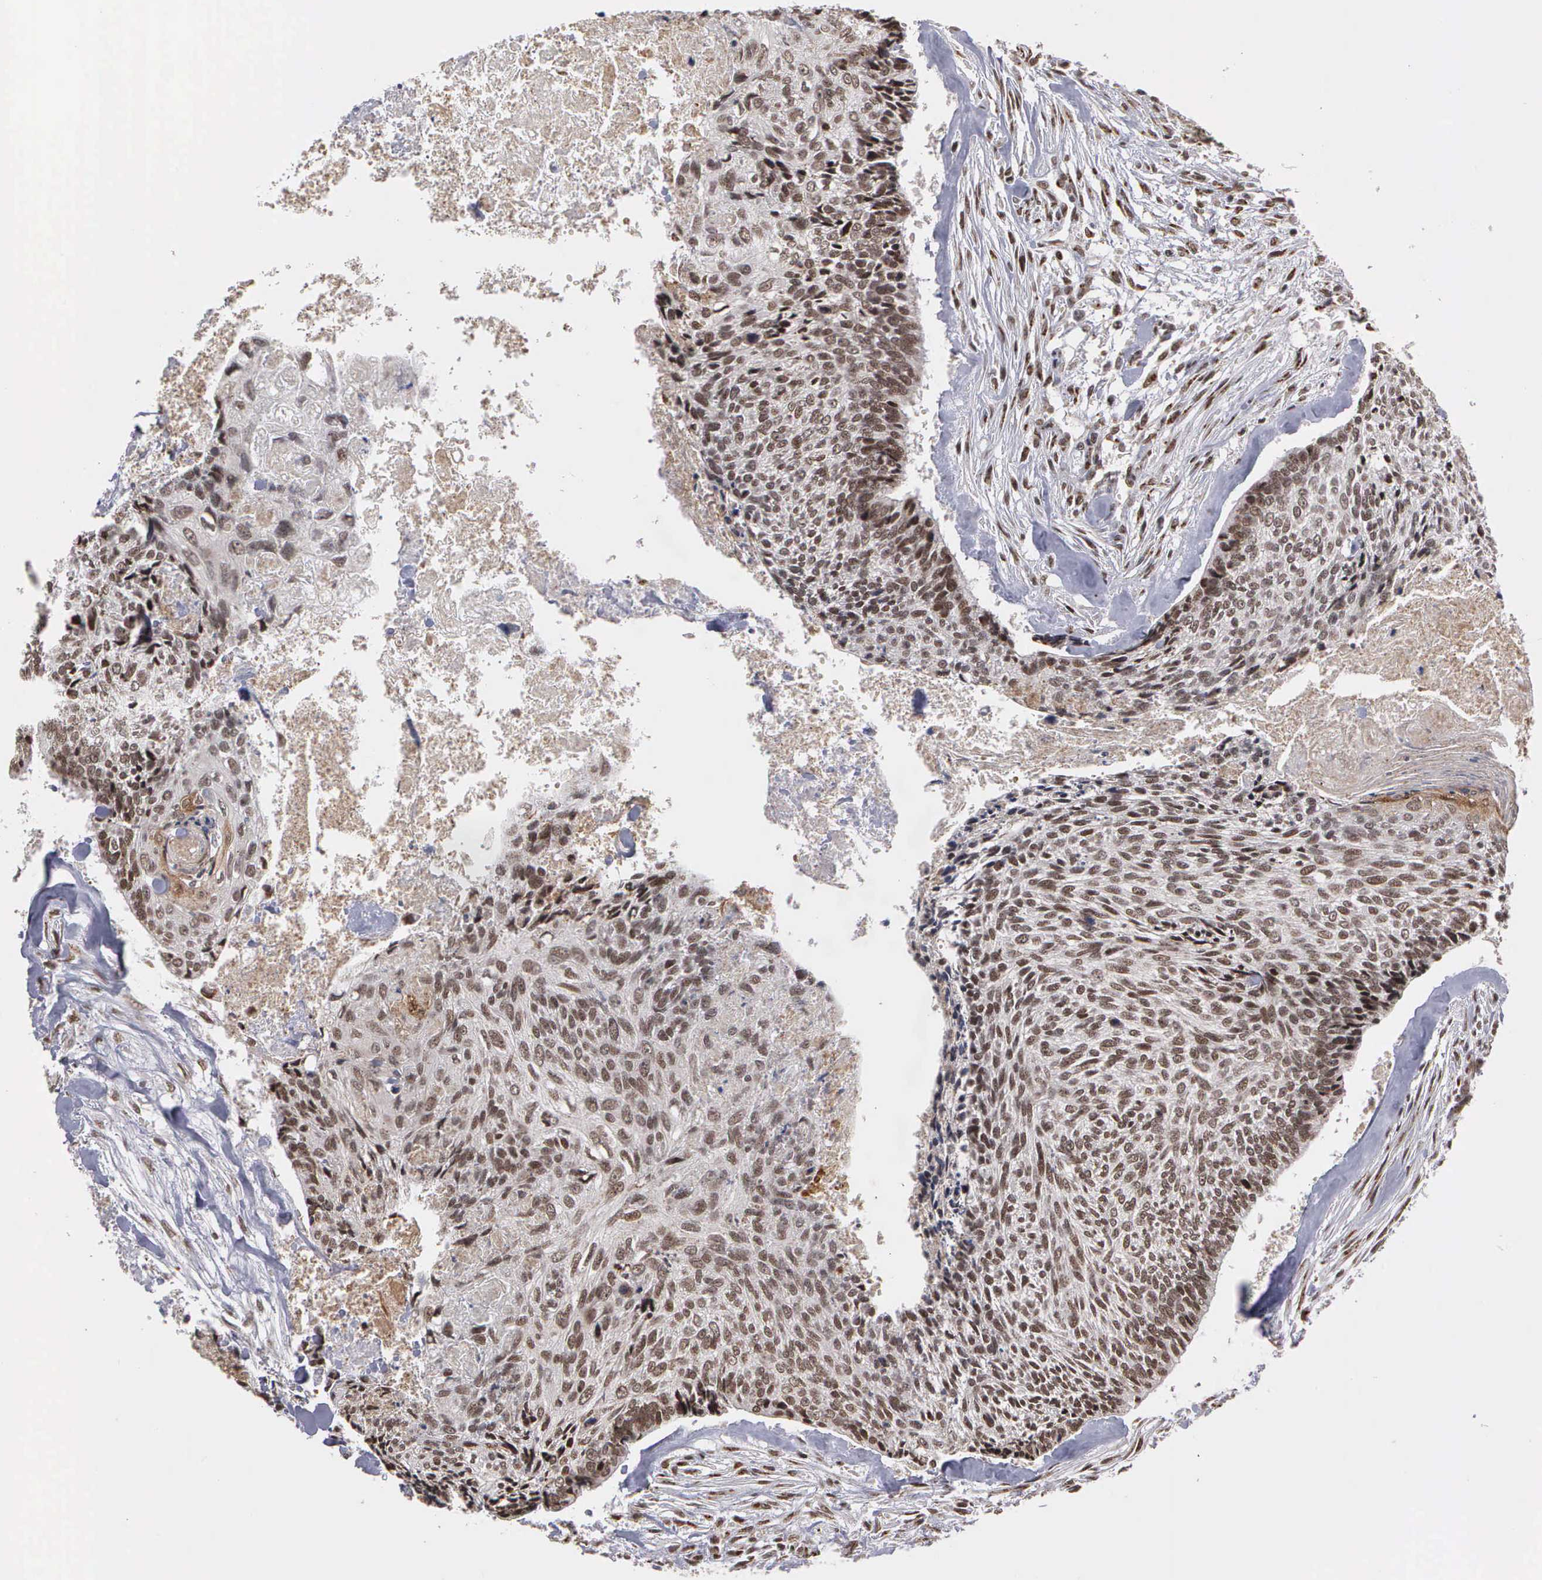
{"staining": {"intensity": "moderate", "quantity": ">75%", "location": "cytoplasmic/membranous,nuclear"}, "tissue": "head and neck cancer", "cell_type": "Tumor cells", "image_type": "cancer", "snomed": [{"axis": "morphology", "description": "Squamous cell carcinoma, NOS"}, {"axis": "topography", "description": "Salivary gland"}, {"axis": "topography", "description": "Head-Neck"}], "caption": "Moderate cytoplasmic/membranous and nuclear expression is identified in approximately >75% of tumor cells in head and neck cancer.", "gene": "GTF2A1", "patient": {"sex": "male", "age": 70}}